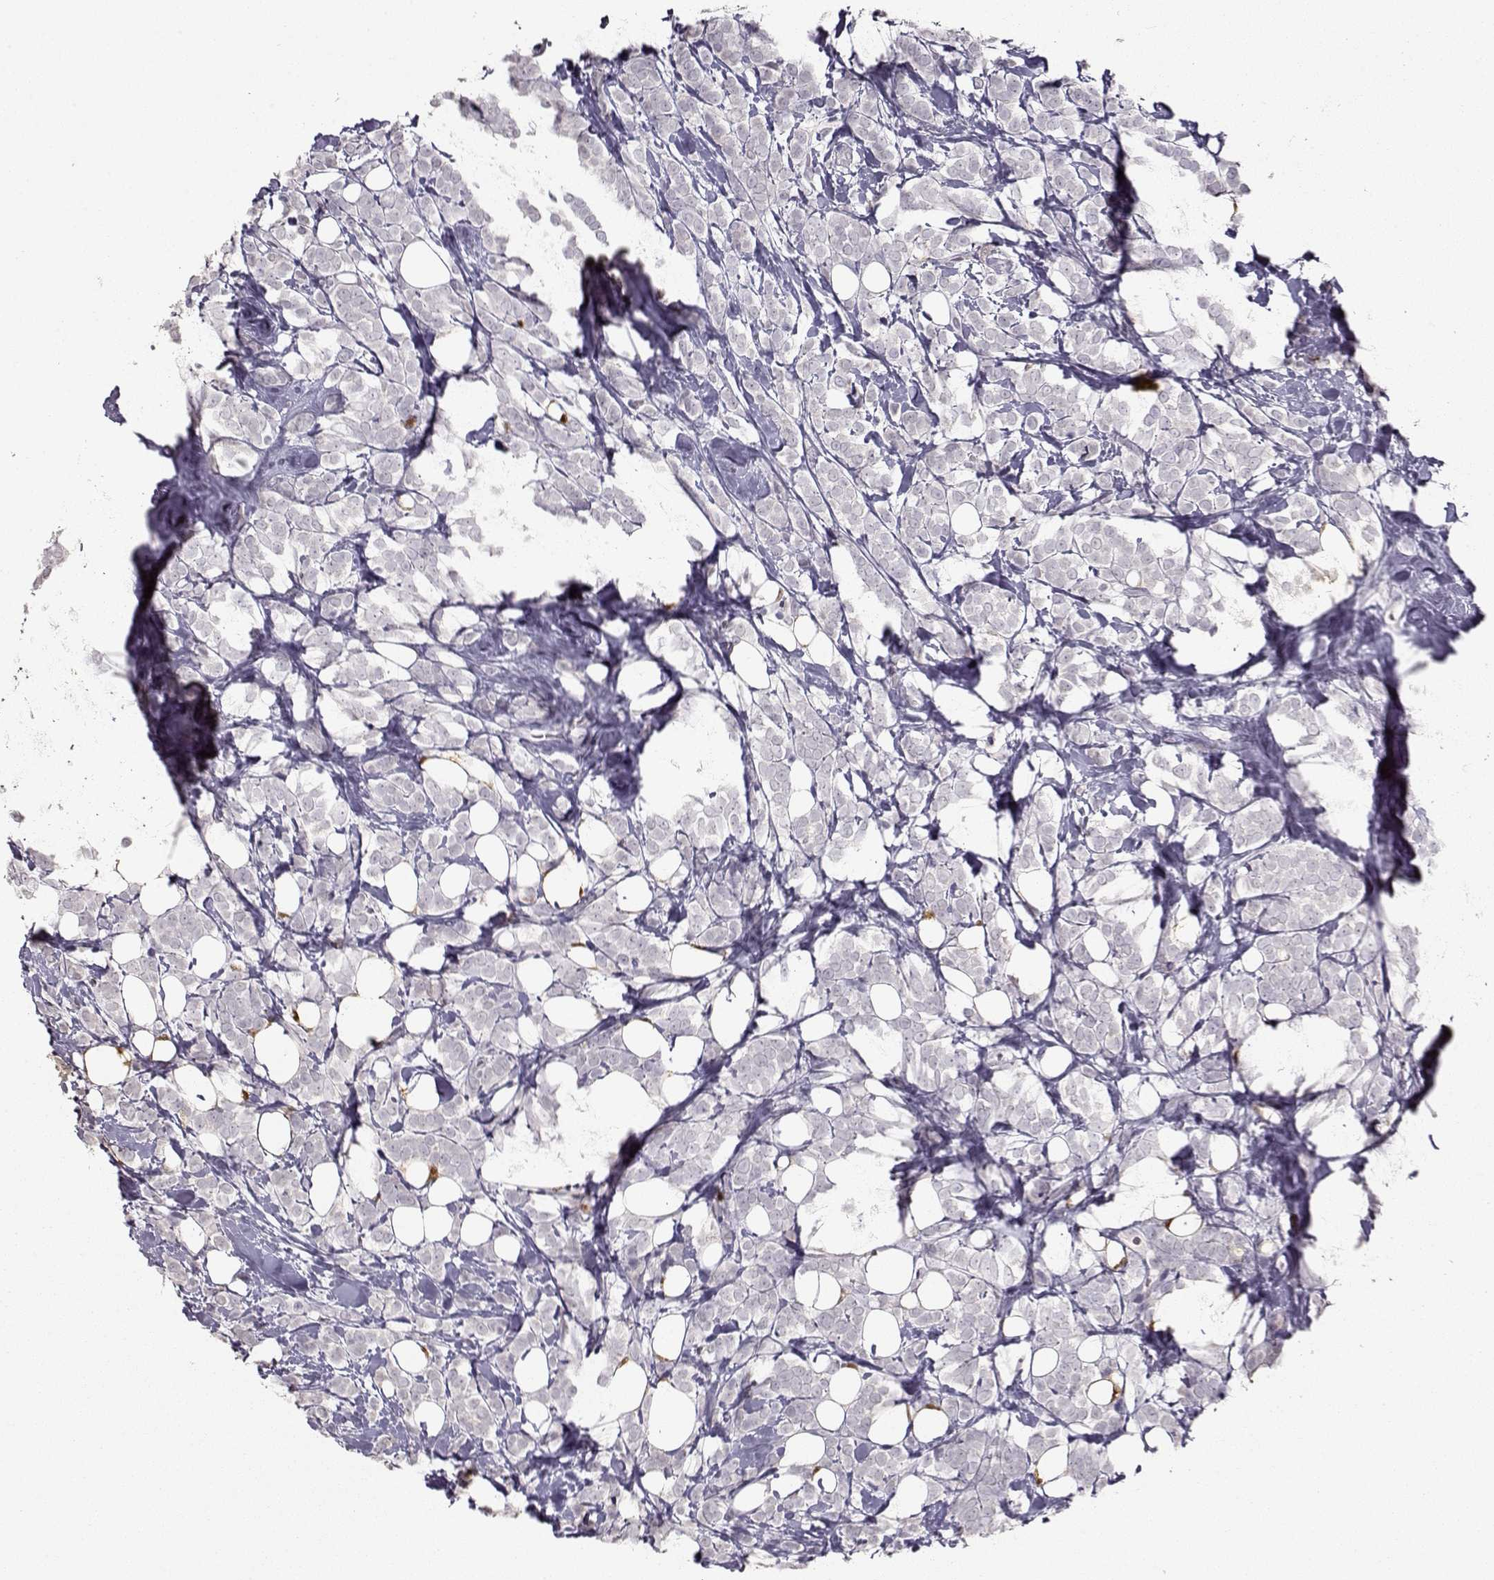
{"staining": {"intensity": "negative", "quantity": "none", "location": "none"}, "tissue": "breast cancer", "cell_type": "Tumor cells", "image_type": "cancer", "snomed": [{"axis": "morphology", "description": "Lobular carcinoma"}, {"axis": "topography", "description": "Breast"}], "caption": "The immunohistochemistry (IHC) micrograph has no significant expression in tumor cells of breast lobular carcinoma tissue. Brightfield microscopy of immunohistochemistry (IHC) stained with DAB (3,3'-diaminobenzidine) (brown) and hematoxylin (blue), captured at high magnification.", "gene": "S100B", "patient": {"sex": "female", "age": 49}}